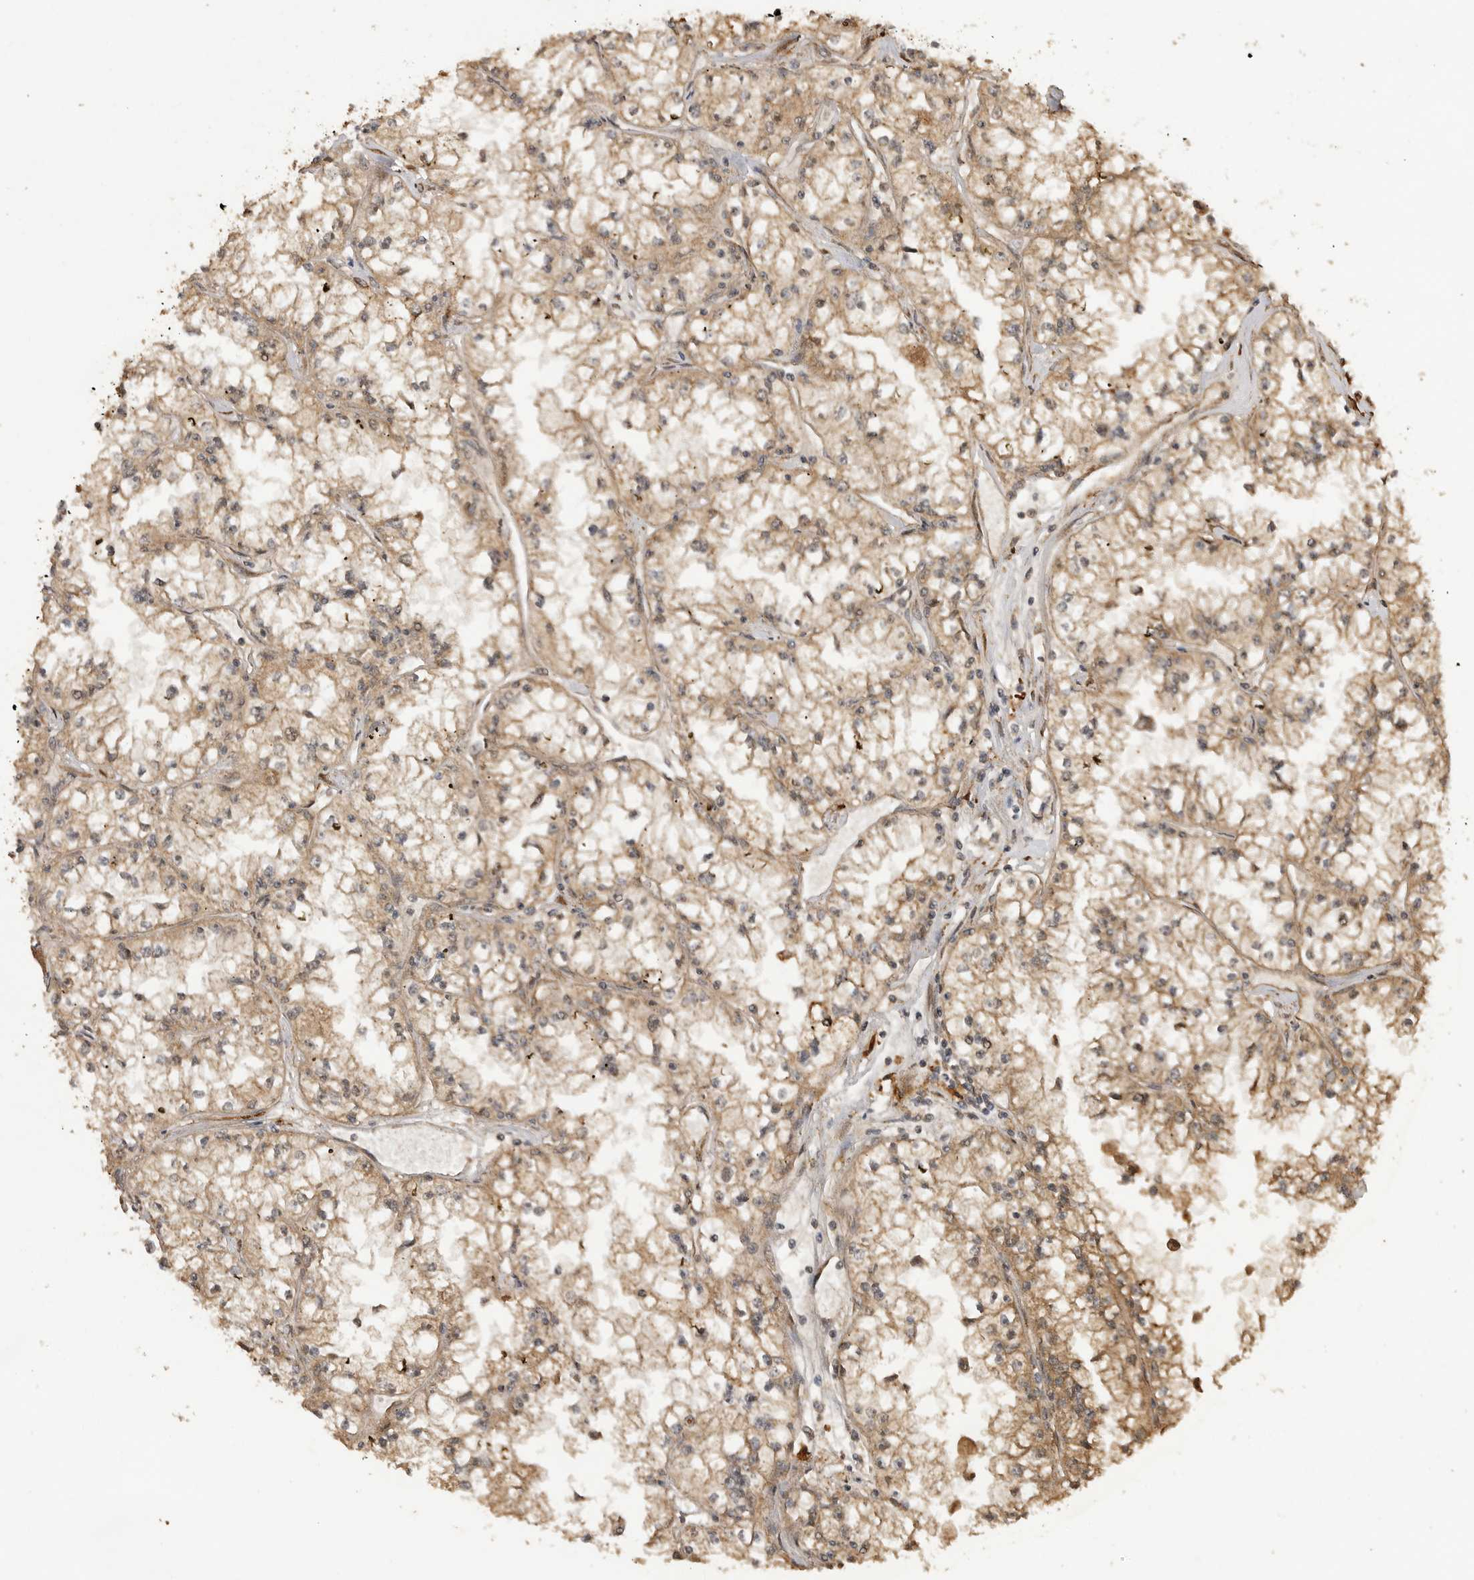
{"staining": {"intensity": "moderate", "quantity": ">75%", "location": "cytoplasmic/membranous"}, "tissue": "renal cancer", "cell_type": "Tumor cells", "image_type": "cancer", "snomed": [{"axis": "morphology", "description": "Adenocarcinoma, NOS"}, {"axis": "topography", "description": "Kidney"}], "caption": "A histopathology image of human renal adenocarcinoma stained for a protein exhibits moderate cytoplasmic/membranous brown staining in tumor cells.", "gene": "BOC", "patient": {"sex": "male", "age": 56}}